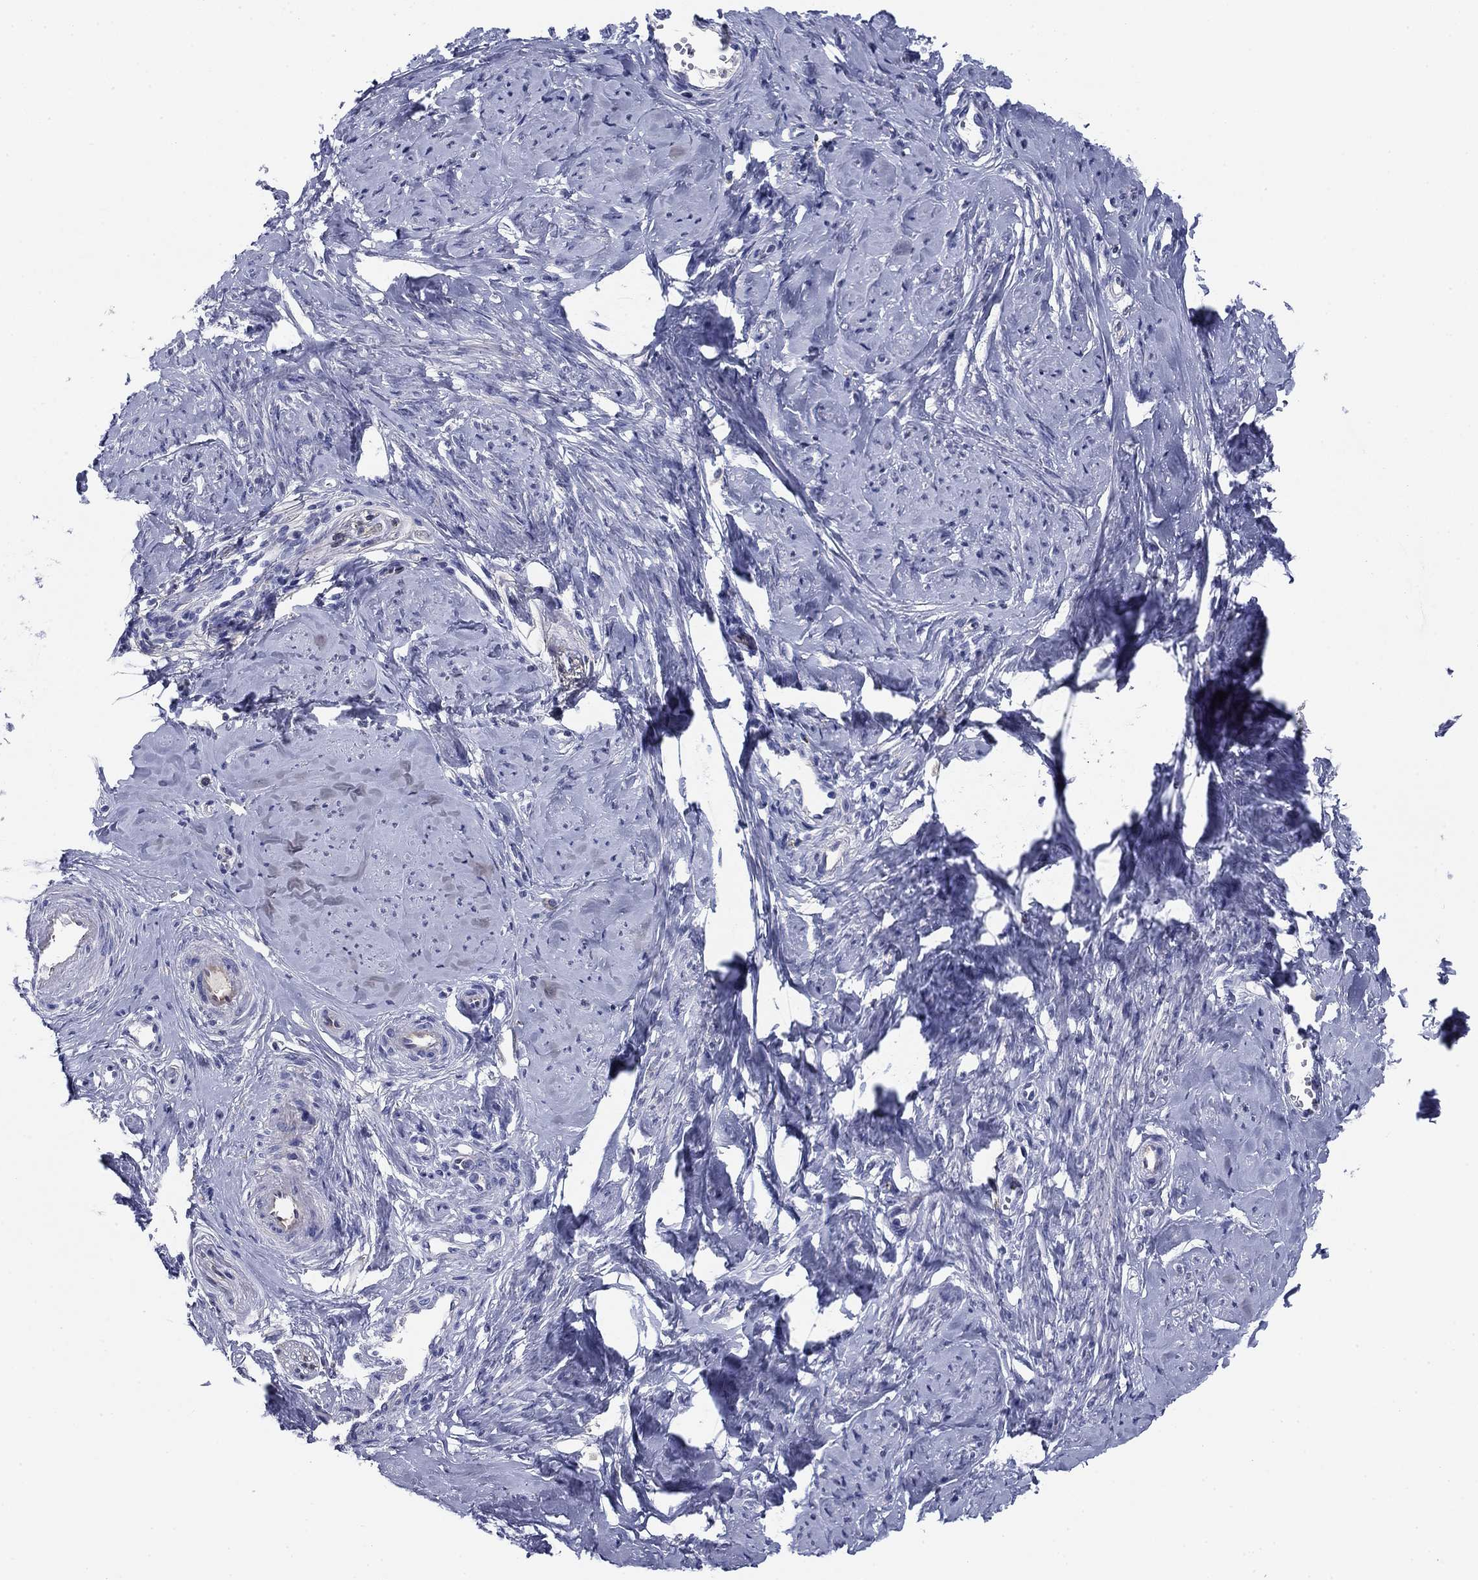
{"staining": {"intensity": "weak", "quantity": "<25%", "location": "cytoplasmic/membranous"}, "tissue": "smooth muscle", "cell_type": "Smooth muscle cells", "image_type": "normal", "snomed": [{"axis": "morphology", "description": "Normal tissue, NOS"}, {"axis": "topography", "description": "Smooth muscle"}], "caption": "This is an IHC micrograph of normal human smooth muscle. There is no staining in smooth muscle cells.", "gene": "STMN1", "patient": {"sex": "female", "age": 48}}